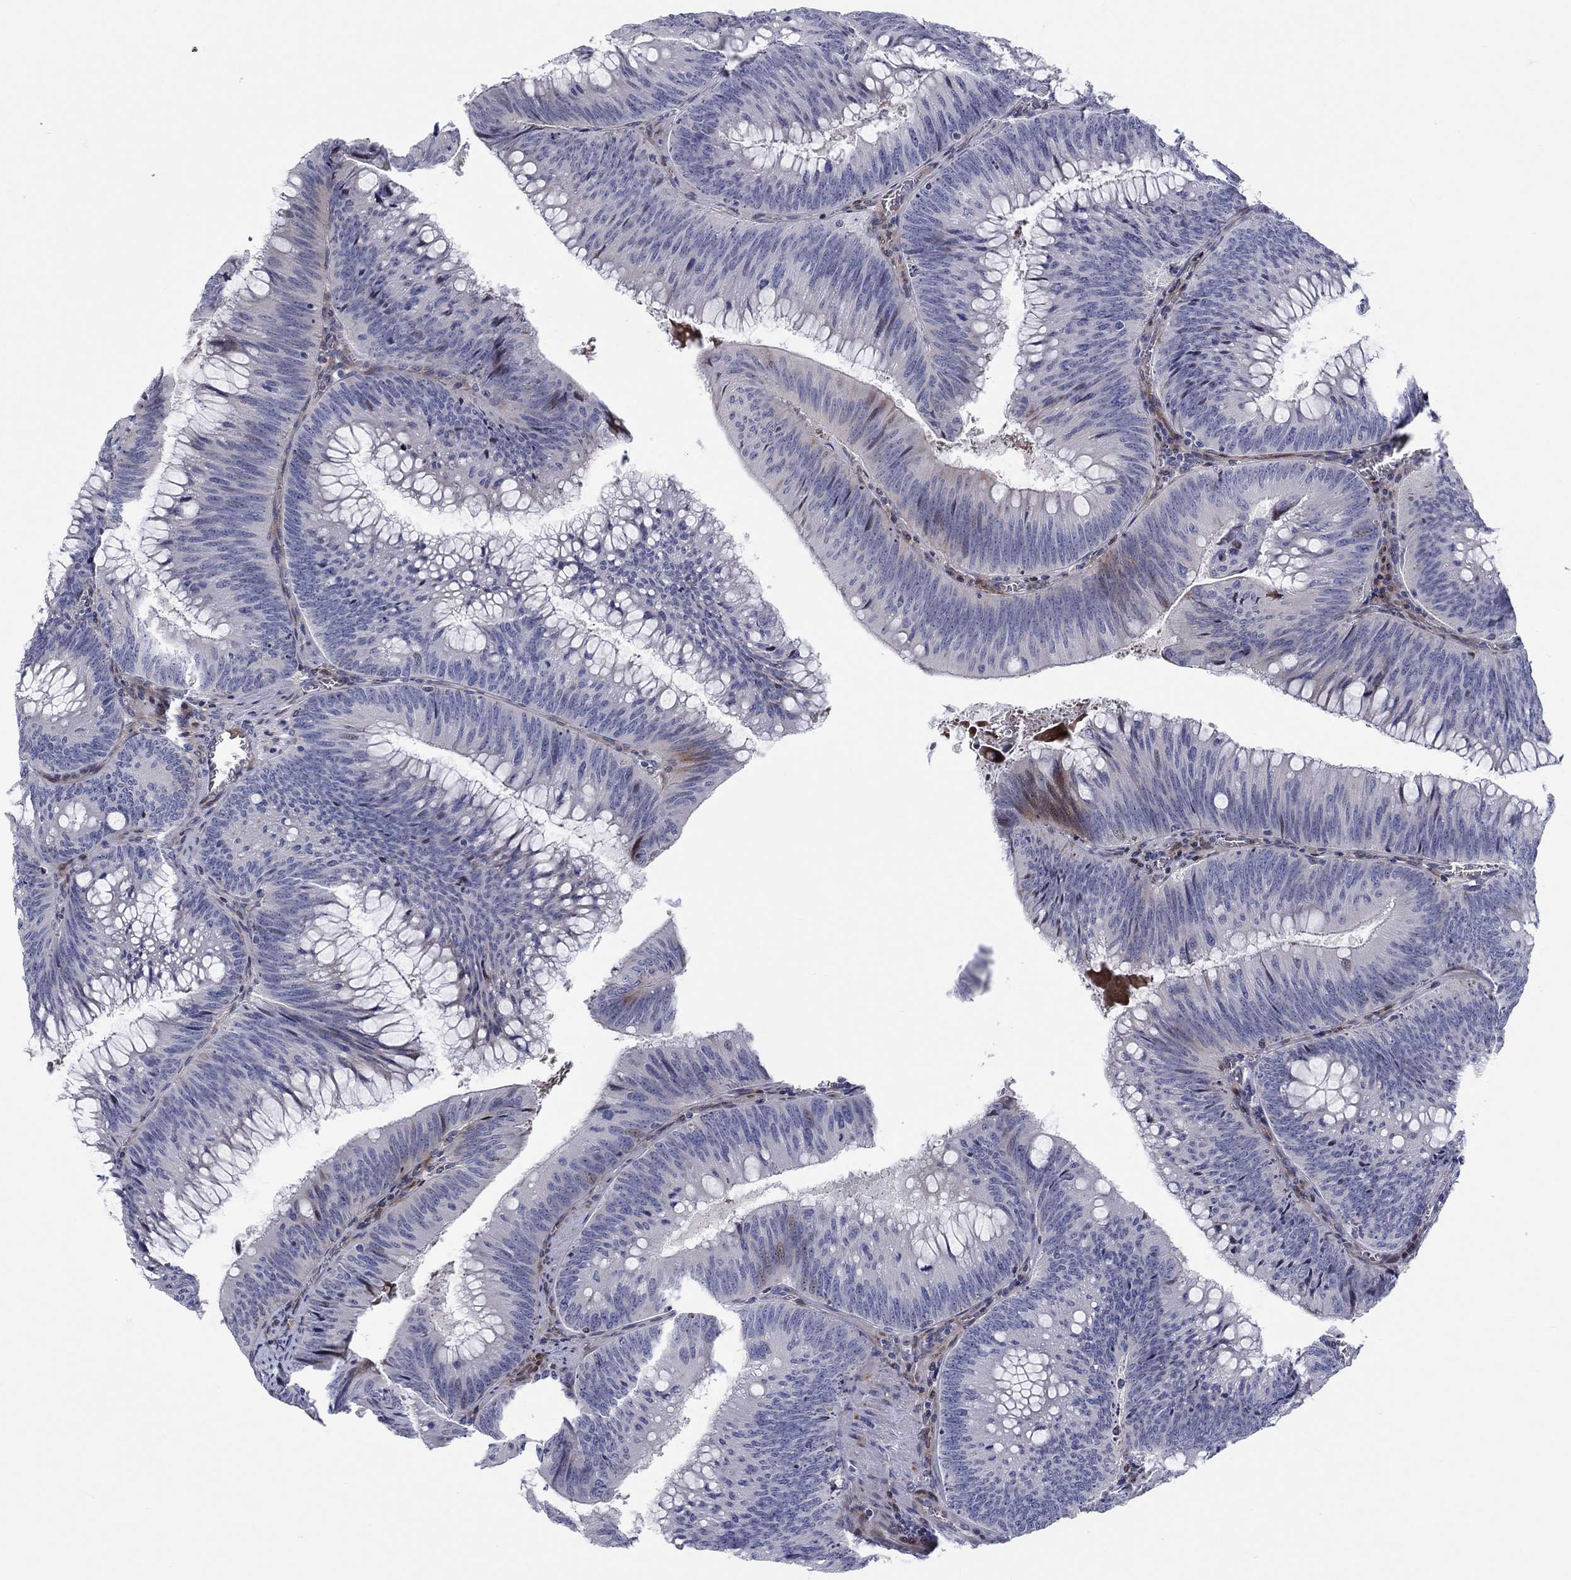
{"staining": {"intensity": "moderate", "quantity": "<25%", "location": "cytoplasmic/membranous"}, "tissue": "colorectal cancer", "cell_type": "Tumor cells", "image_type": "cancer", "snomed": [{"axis": "morphology", "description": "Adenocarcinoma, NOS"}, {"axis": "topography", "description": "Rectum"}], "caption": "This micrograph exhibits IHC staining of colorectal cancer, with low moderate cytoplasmic/membranous staining in about <25% of tumor cells.", "gene": "ARHGAP36", "patient": {"sex": "female", "age": 72}}